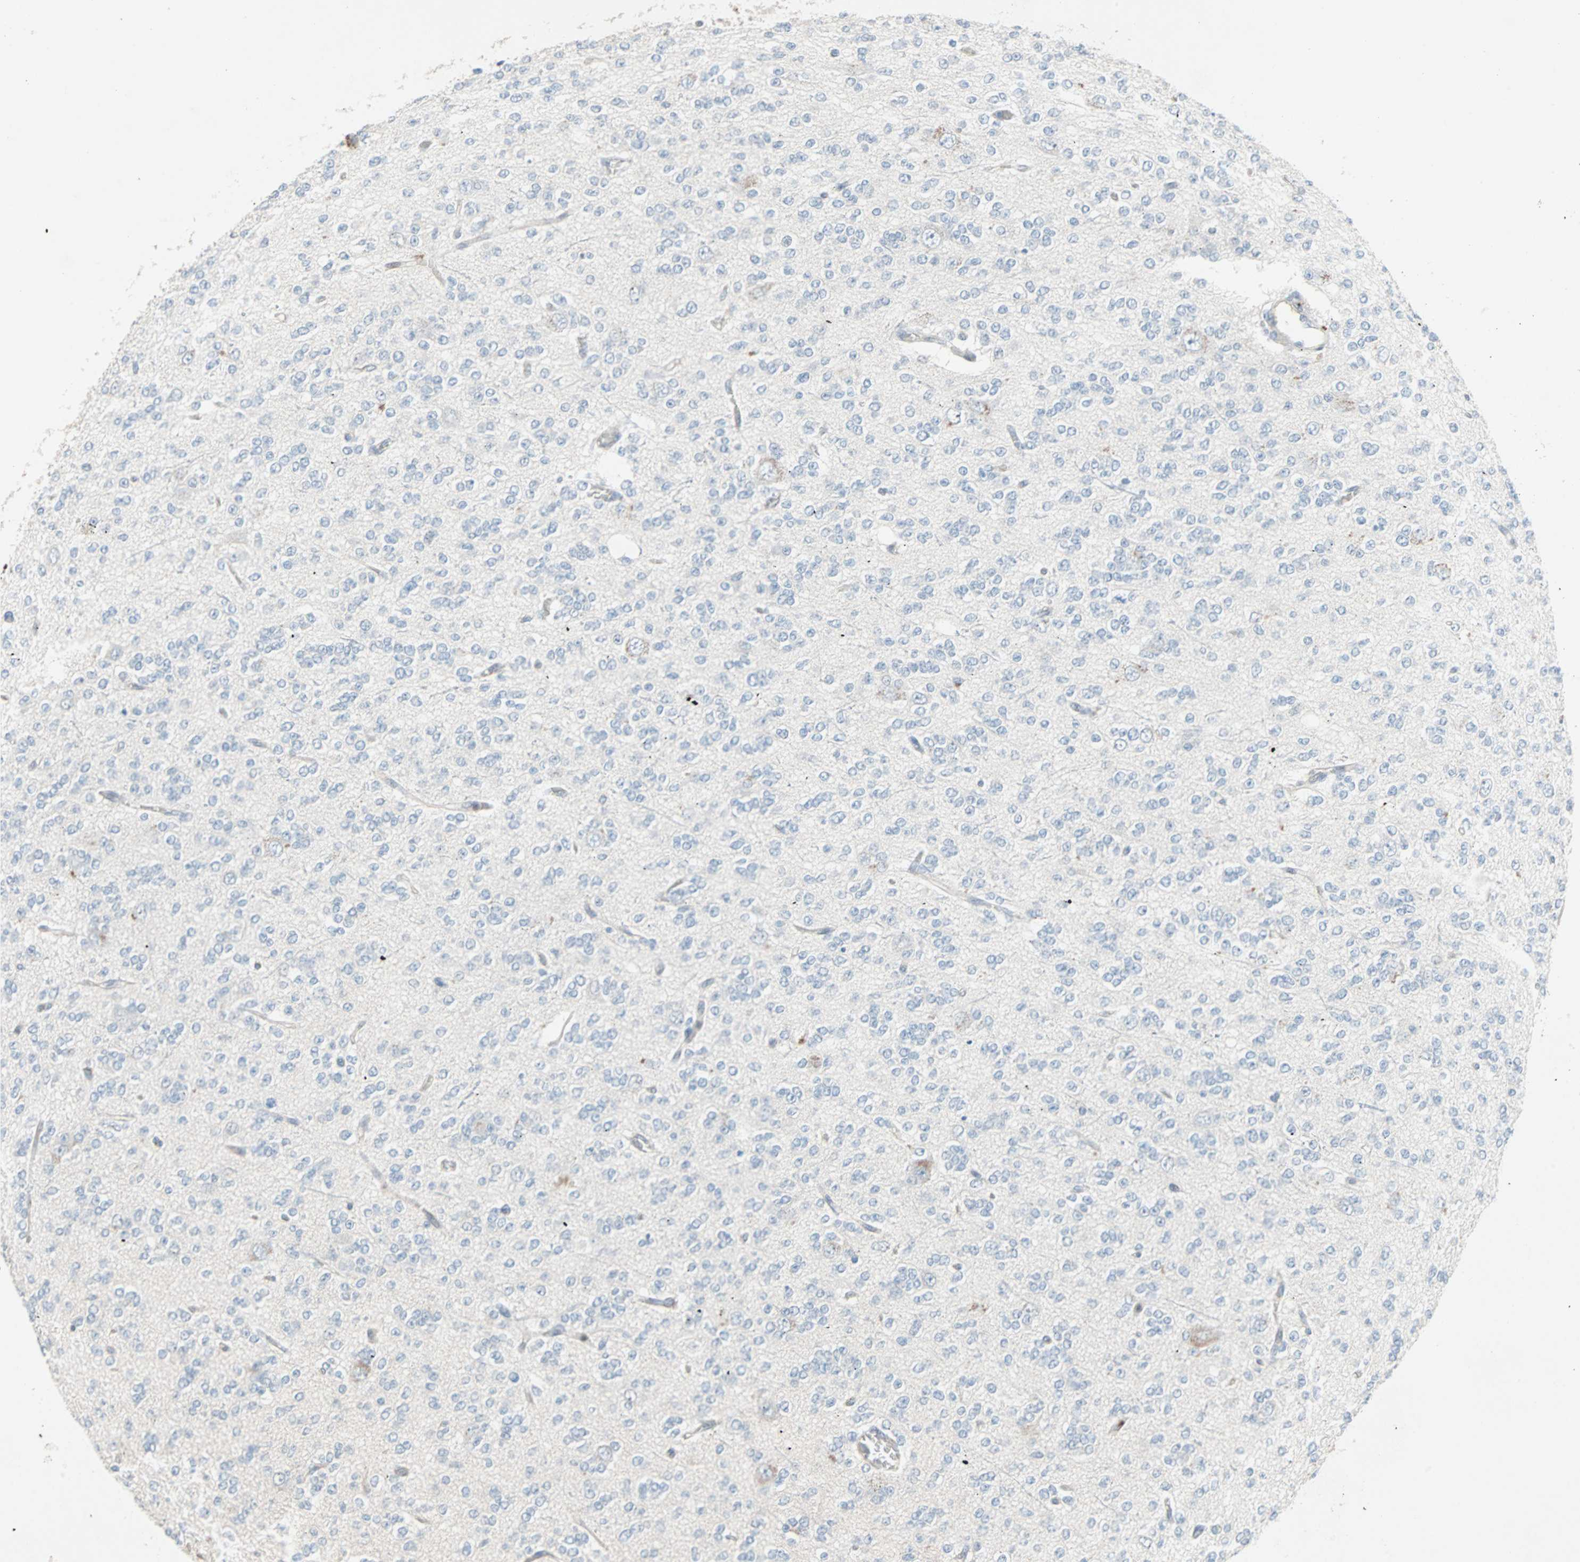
{"staining": {"intensity": "negative", "quantity": "none", "location": "none"}, "tissue": "glioma", "cell_type": "Tumor cells", "image_type": "cancer", "snomed": [{"axis": "morphology", "description": "Glioma, malignant, Low grade"}, {"axis": "topography", "description": "Brain"}], "caption": "Glioma stained for a protein using immunohistochemistry demonstrates no positivity tumor cells.", "gene": "CAND2", "patient": {"sex": "male", "age": 38}}